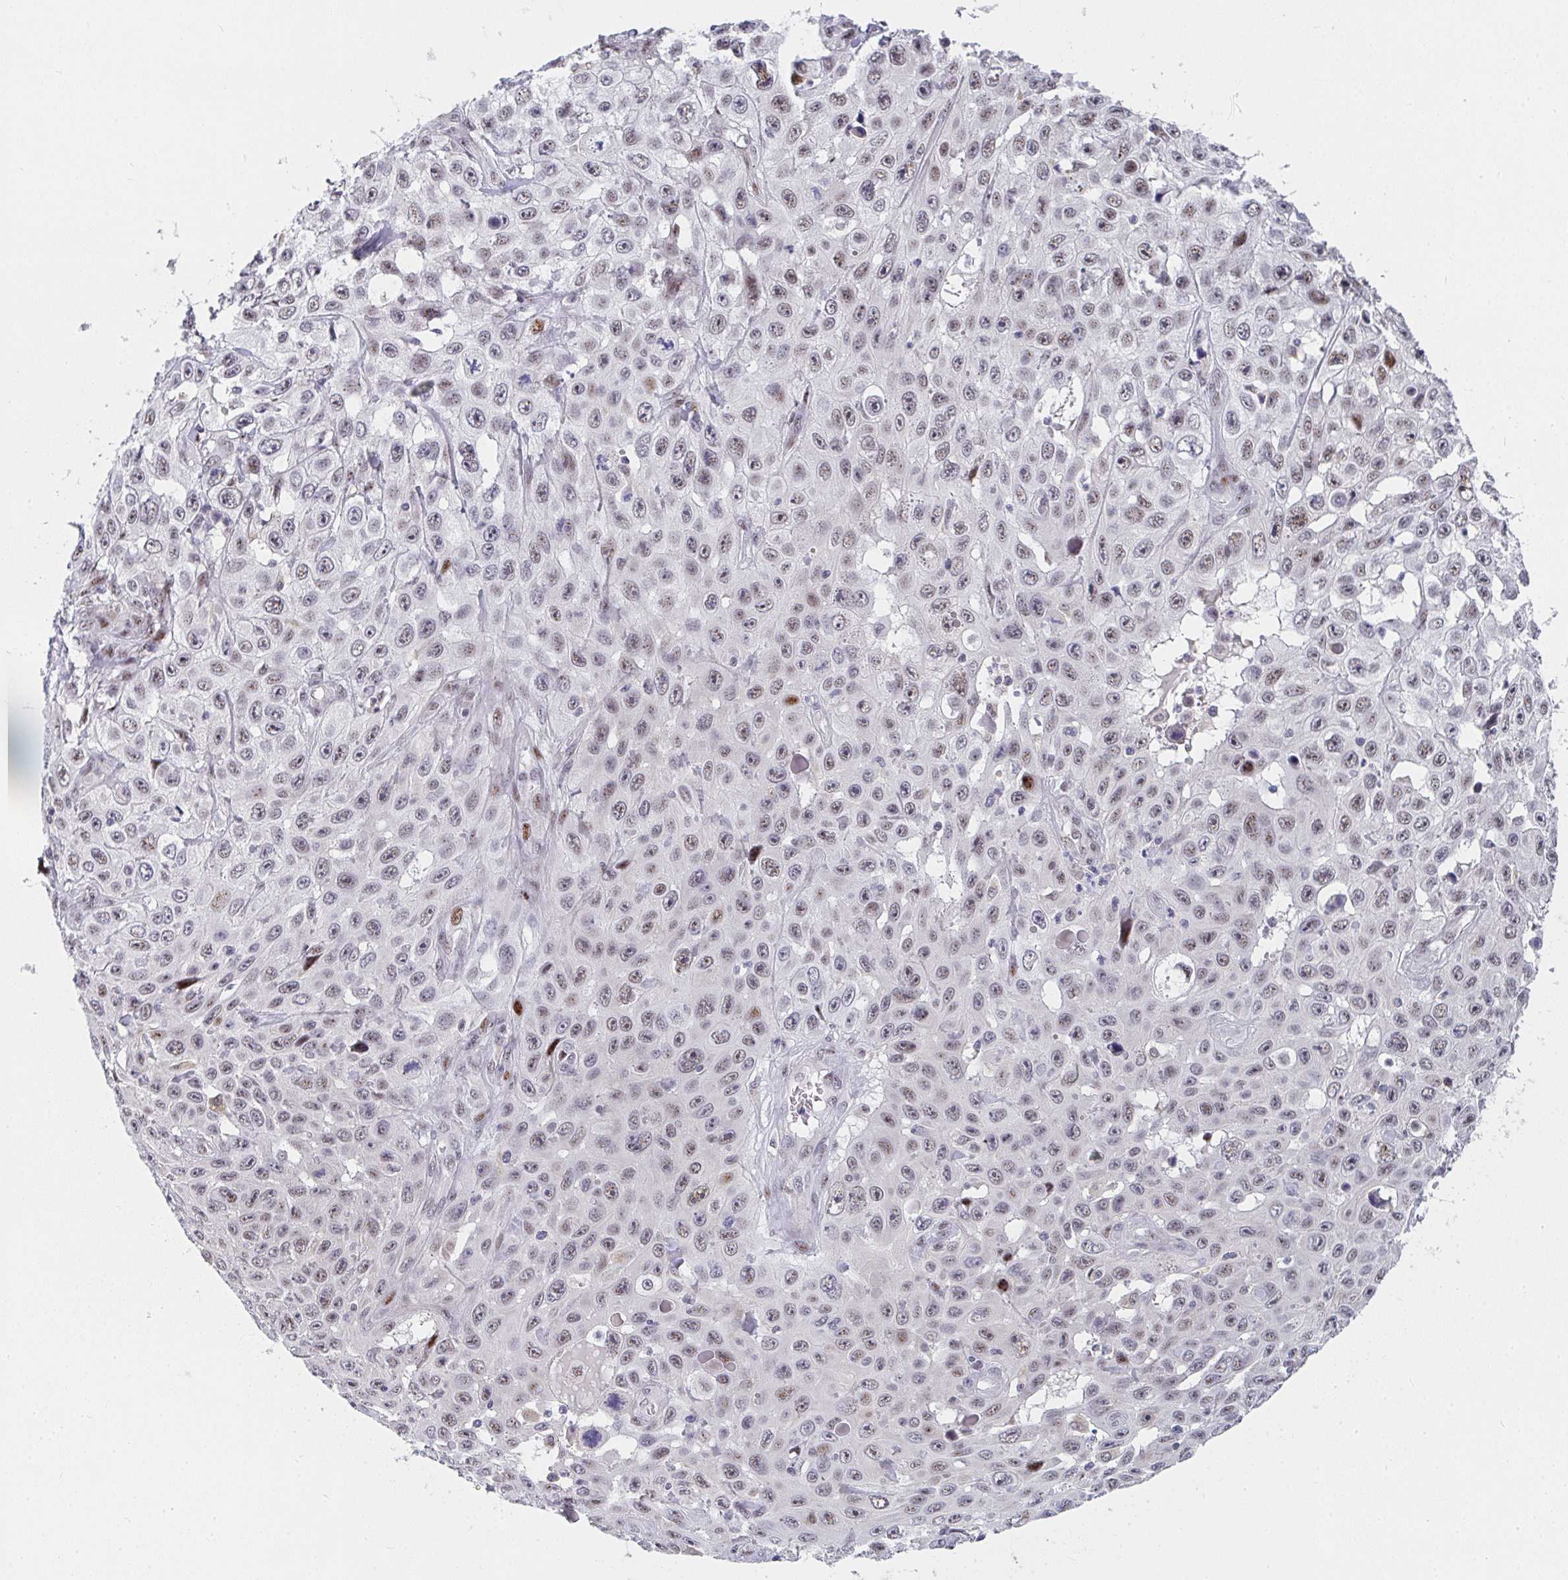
{"staining": {"intensity": "weak", "quantity": ">75%", "location": "nuclear"}, "tissue": "skin cancer", "cell_type": "Tumor cells", "image_type": "cancer", "snomed": [{"axis": "morphology", "description": "Squamous cell carcinoma, NOS"}, {"axis": "topography", "description": "Skin"}], "caption": "The immunohistochemical stain shows weak nuclear staining in tumor cells of skin squamous cell carcinoma tissue. (brown staining indicates protein expression, while blue staining denotes nuclei).", "gene": "ZIC3", "patient": {"sex": "male", "age": 82}}